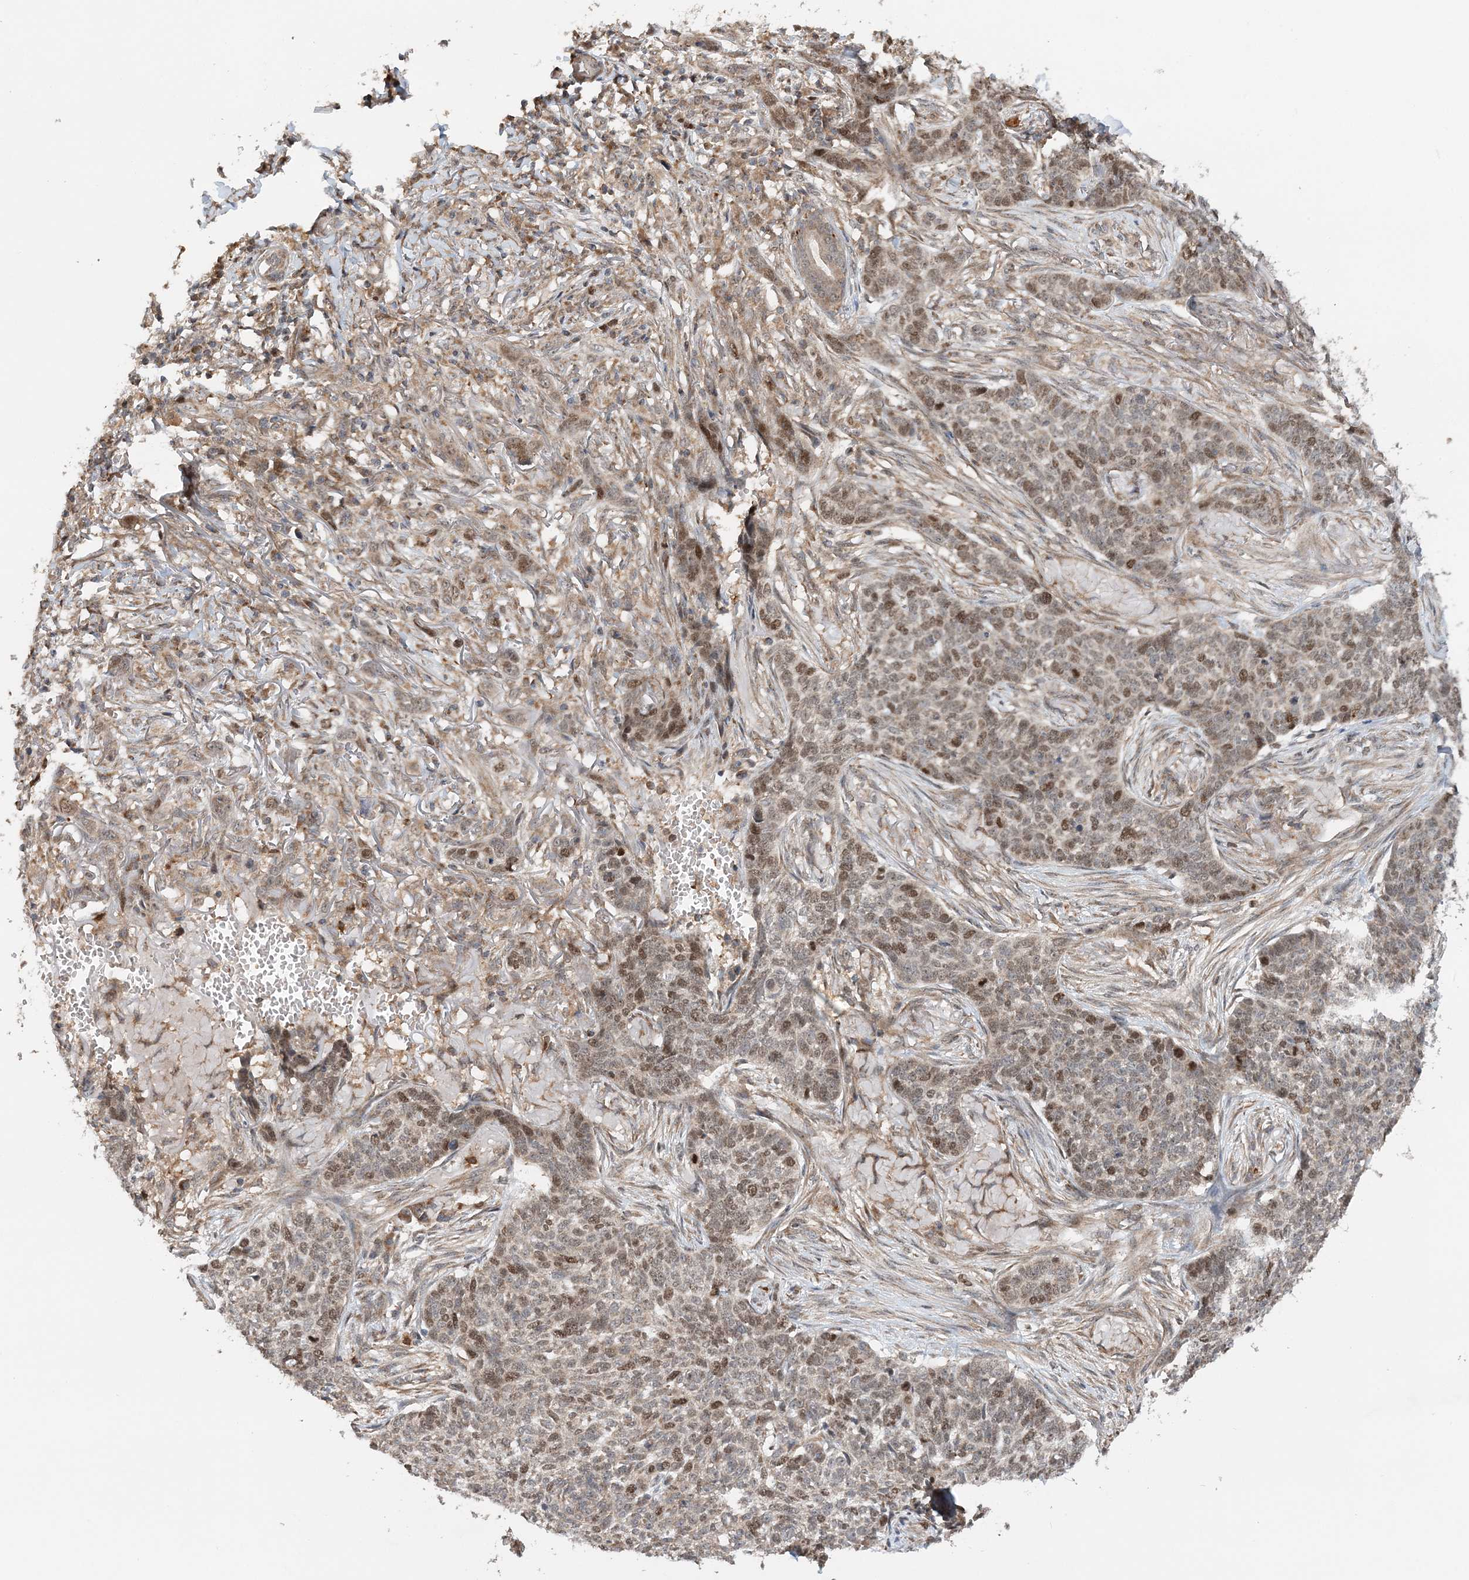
{"staining": {"intensity": "moderate", "quantity": "<25%", "location": "nuclear"}, "tissue": "skin cancer", "cell_type": "Tumor cells", "image_type": "cancer", "snomed": [{"axis": "morphology", "description": "Basal cell carcinoma"}, {"axis": "topography", "description": "Skin"}], "caption": "This micrograph exhibits immunohistochemistry (IHC) staining of skin cancer, with low moderate nuclear positivity in approximately <25% of tumor cells.", "gene": "KIF4A", "patient": {"sex": "male", "age": 85}}